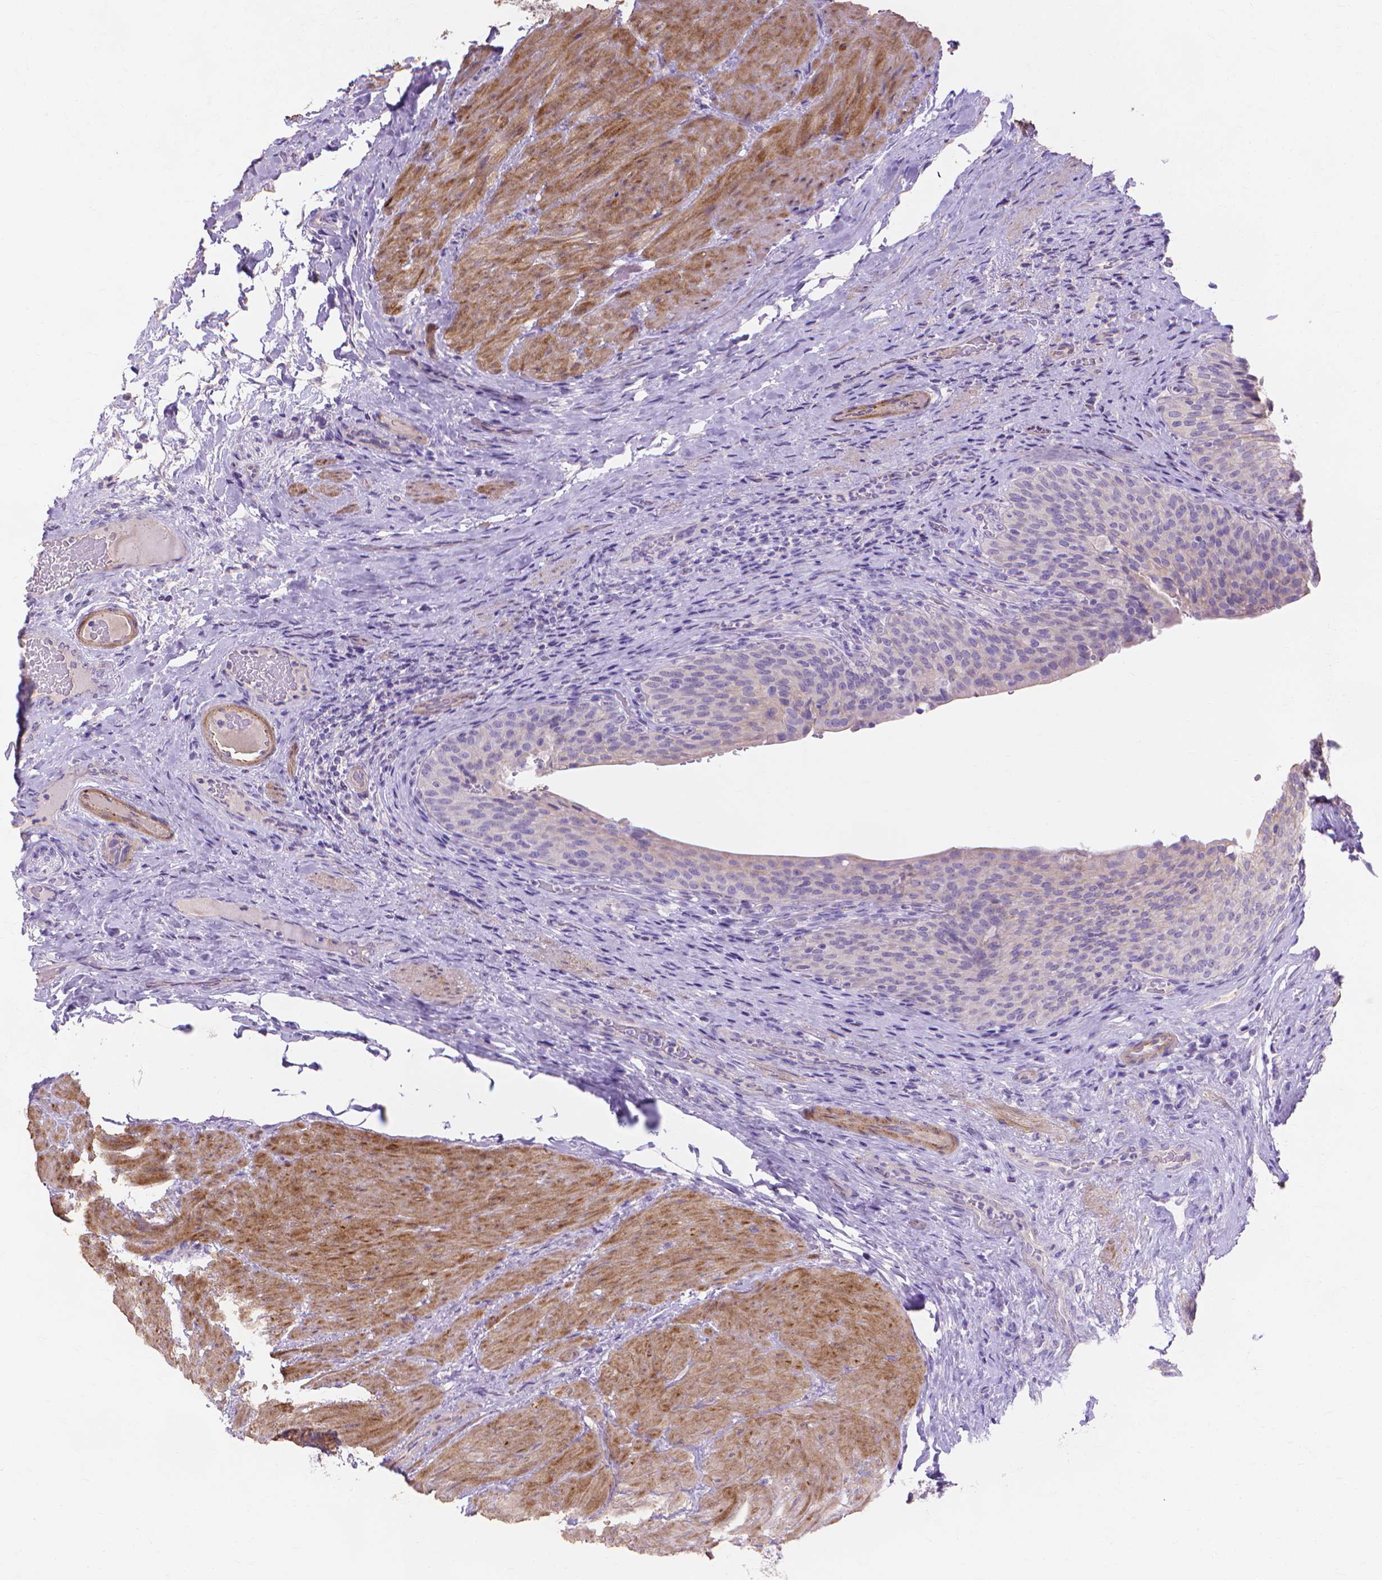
{"staining": {"intensity": "weak", "quantity": "<25%", "location": "cytoplasmic/membranous"}, "tissue": "urinary bladder", "cell_type": "Urothelial cells", "image_type": "normal", "snomed": [{"axis": "morphology", "description": "Normal tissue, NOS"}, {"axis": "topography", "description": "Urinary bladder"}, {"axis": "topography", "description": "Peripheral nerve tissue"}], "caption": "This is an IHC micrograph of unremarkable human urinary bladder. There is no staining in urothelial cells.", "gene": "MBLAC1", "patient": {"sex": "male", "age": 66}}